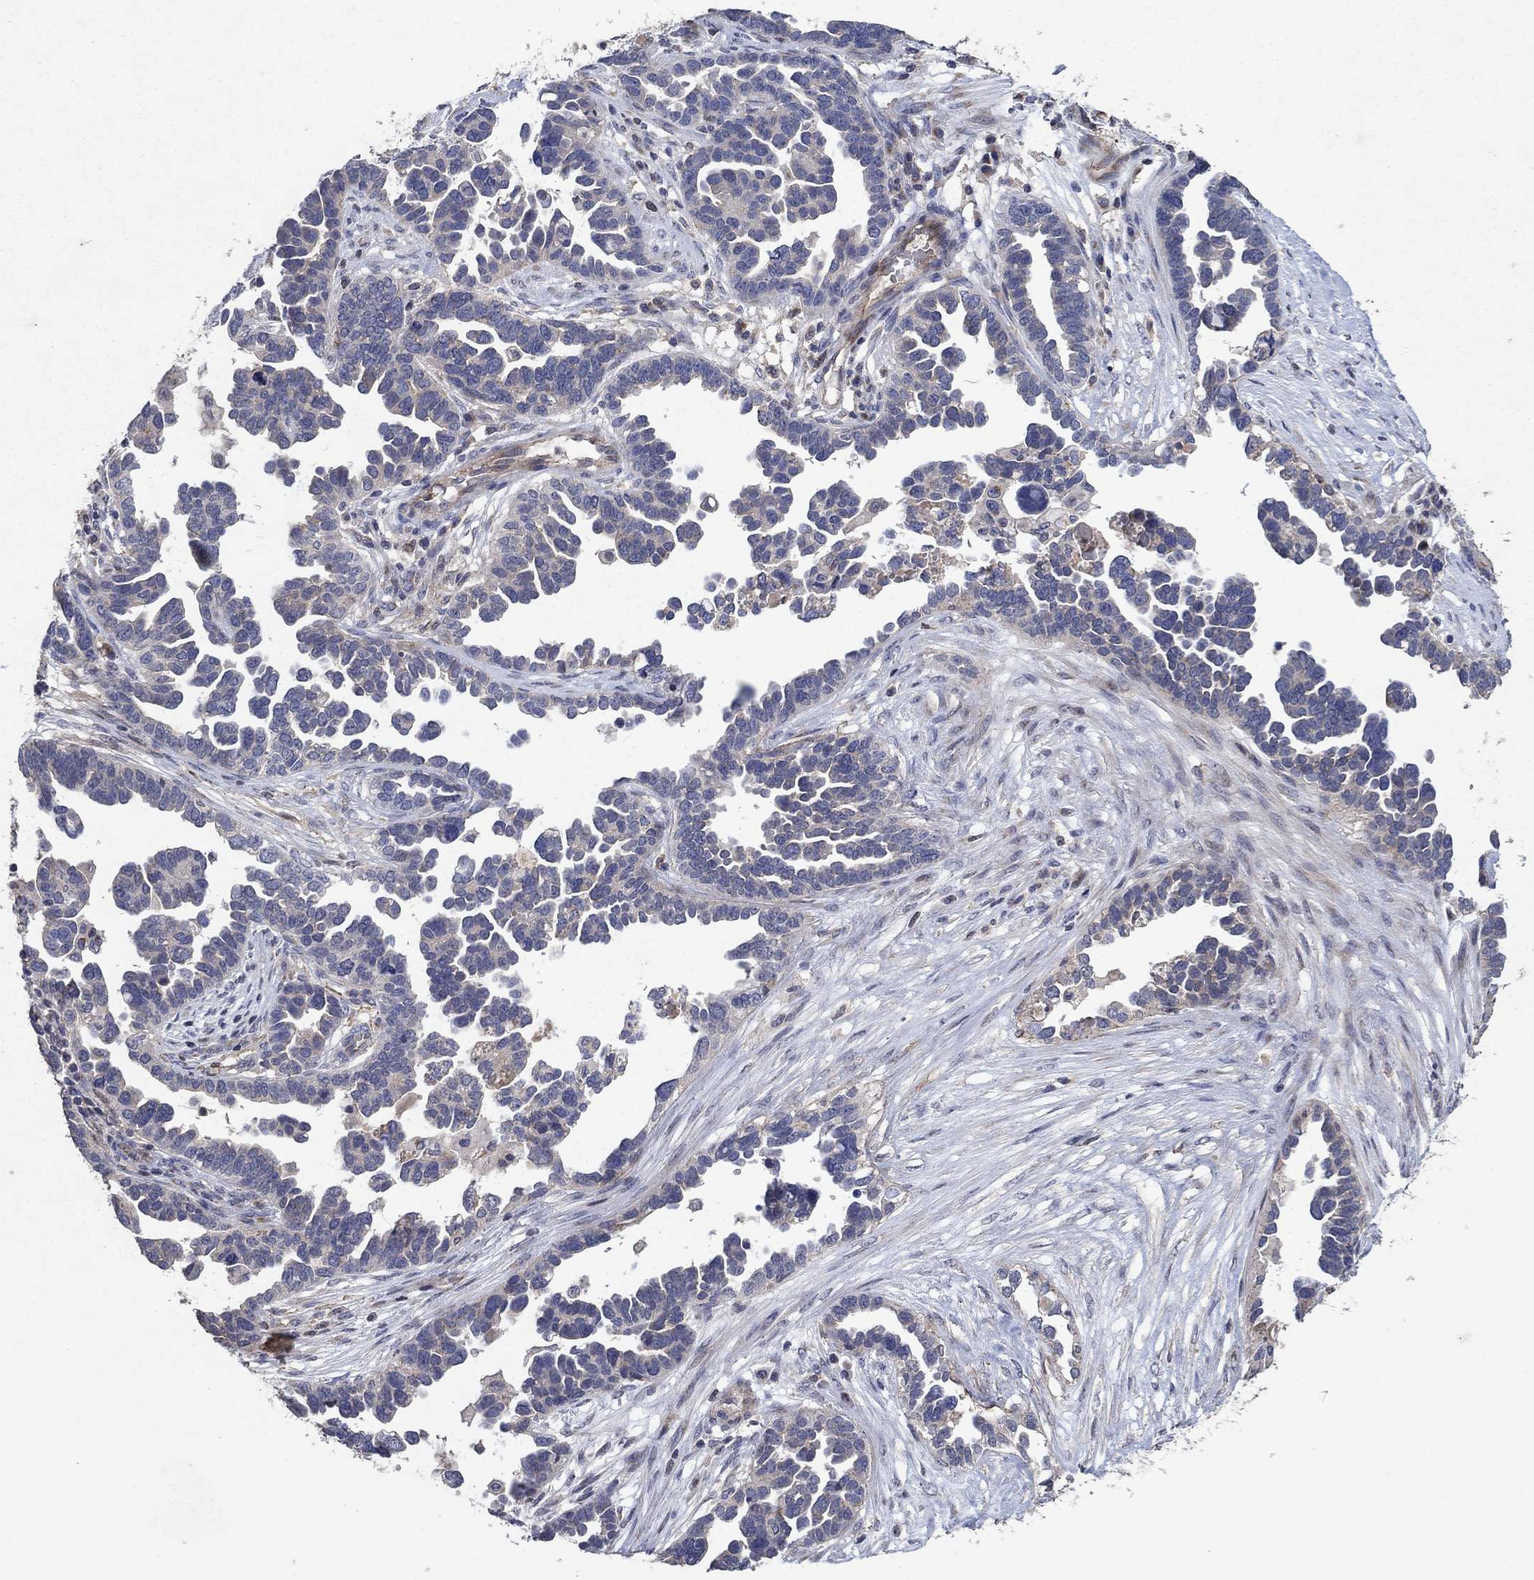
{"staining": {"intensity": "negative", "quantity": "none", "location": "none"}, "tissue": "ovarian cancer", "cell_type": "Tumor cells", "image_type": "cancer", "snomed": [{"axis": "morphology", "description": "Cystadenocarcinoma, serous, NOS"}, {"axis": "topography", "description": "Ovary"}], "caption": "Histopathology image shows no protein positivity in tumor cells of serous cystadenocarcinoma (ovarian) tissue. (IHC, brightfield microscopy, high magnification).", "gene": "FRG1", "patient": {"sex": "female", "age": 54}}